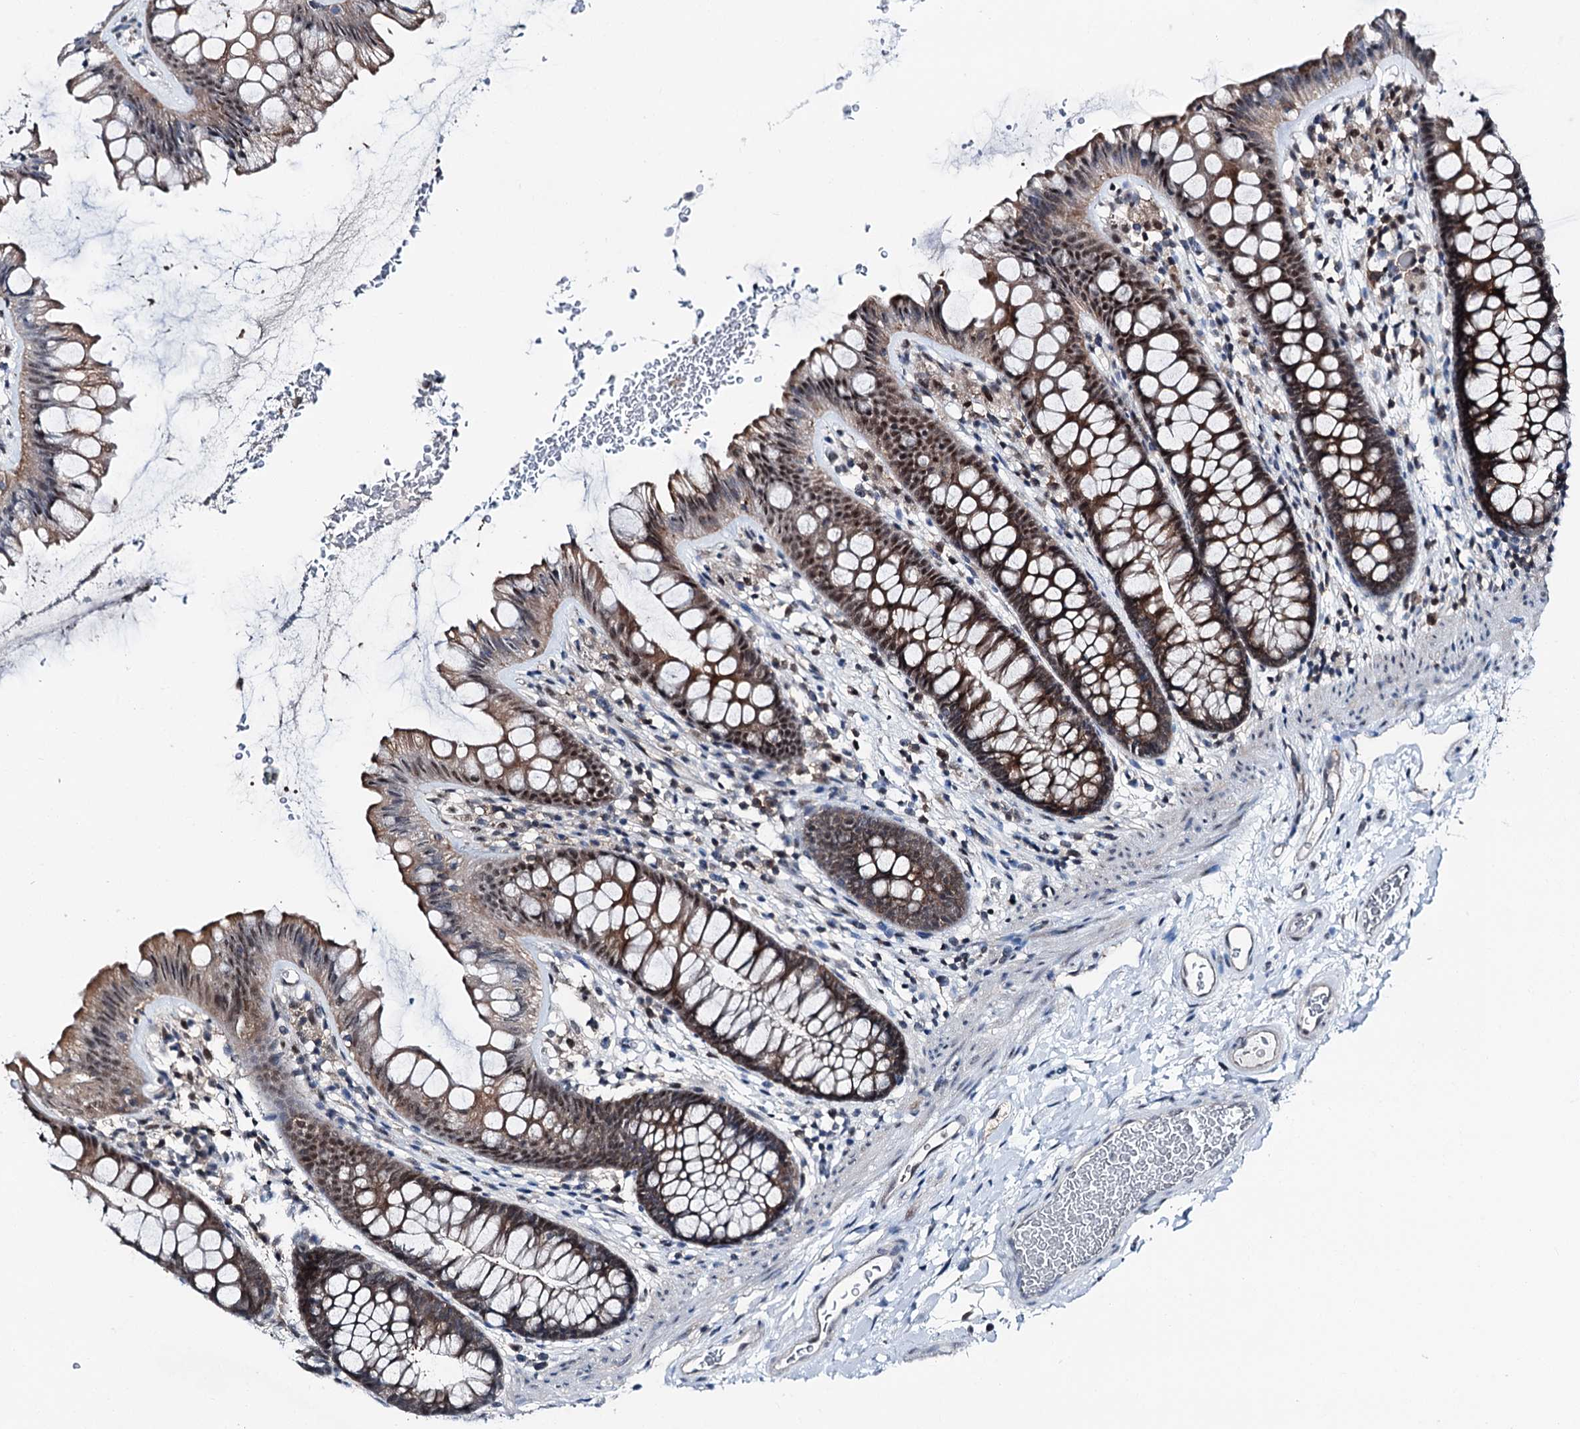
{"staining": {"intensity": "negative", "quantity": "none", "location": "none"}, "tissue": "colon", "cell_type": "Endothelial cells", "image_type": "normal", "snomed": [{"axis": "morphology", "description": "Normal tissue, NOS"}, {"axis": "topography", "description": "Colon"}], "caption": "Normal colon was stained to show a protein in brown. There is no significant positivity in endothelial cells. Brightfield microscopy of IHC stained with DAB (brown) and hematoxylin (blue), captured at high magnification.", "gene": "PSMD13", "patient": {"sex": "female", "age": 62}}